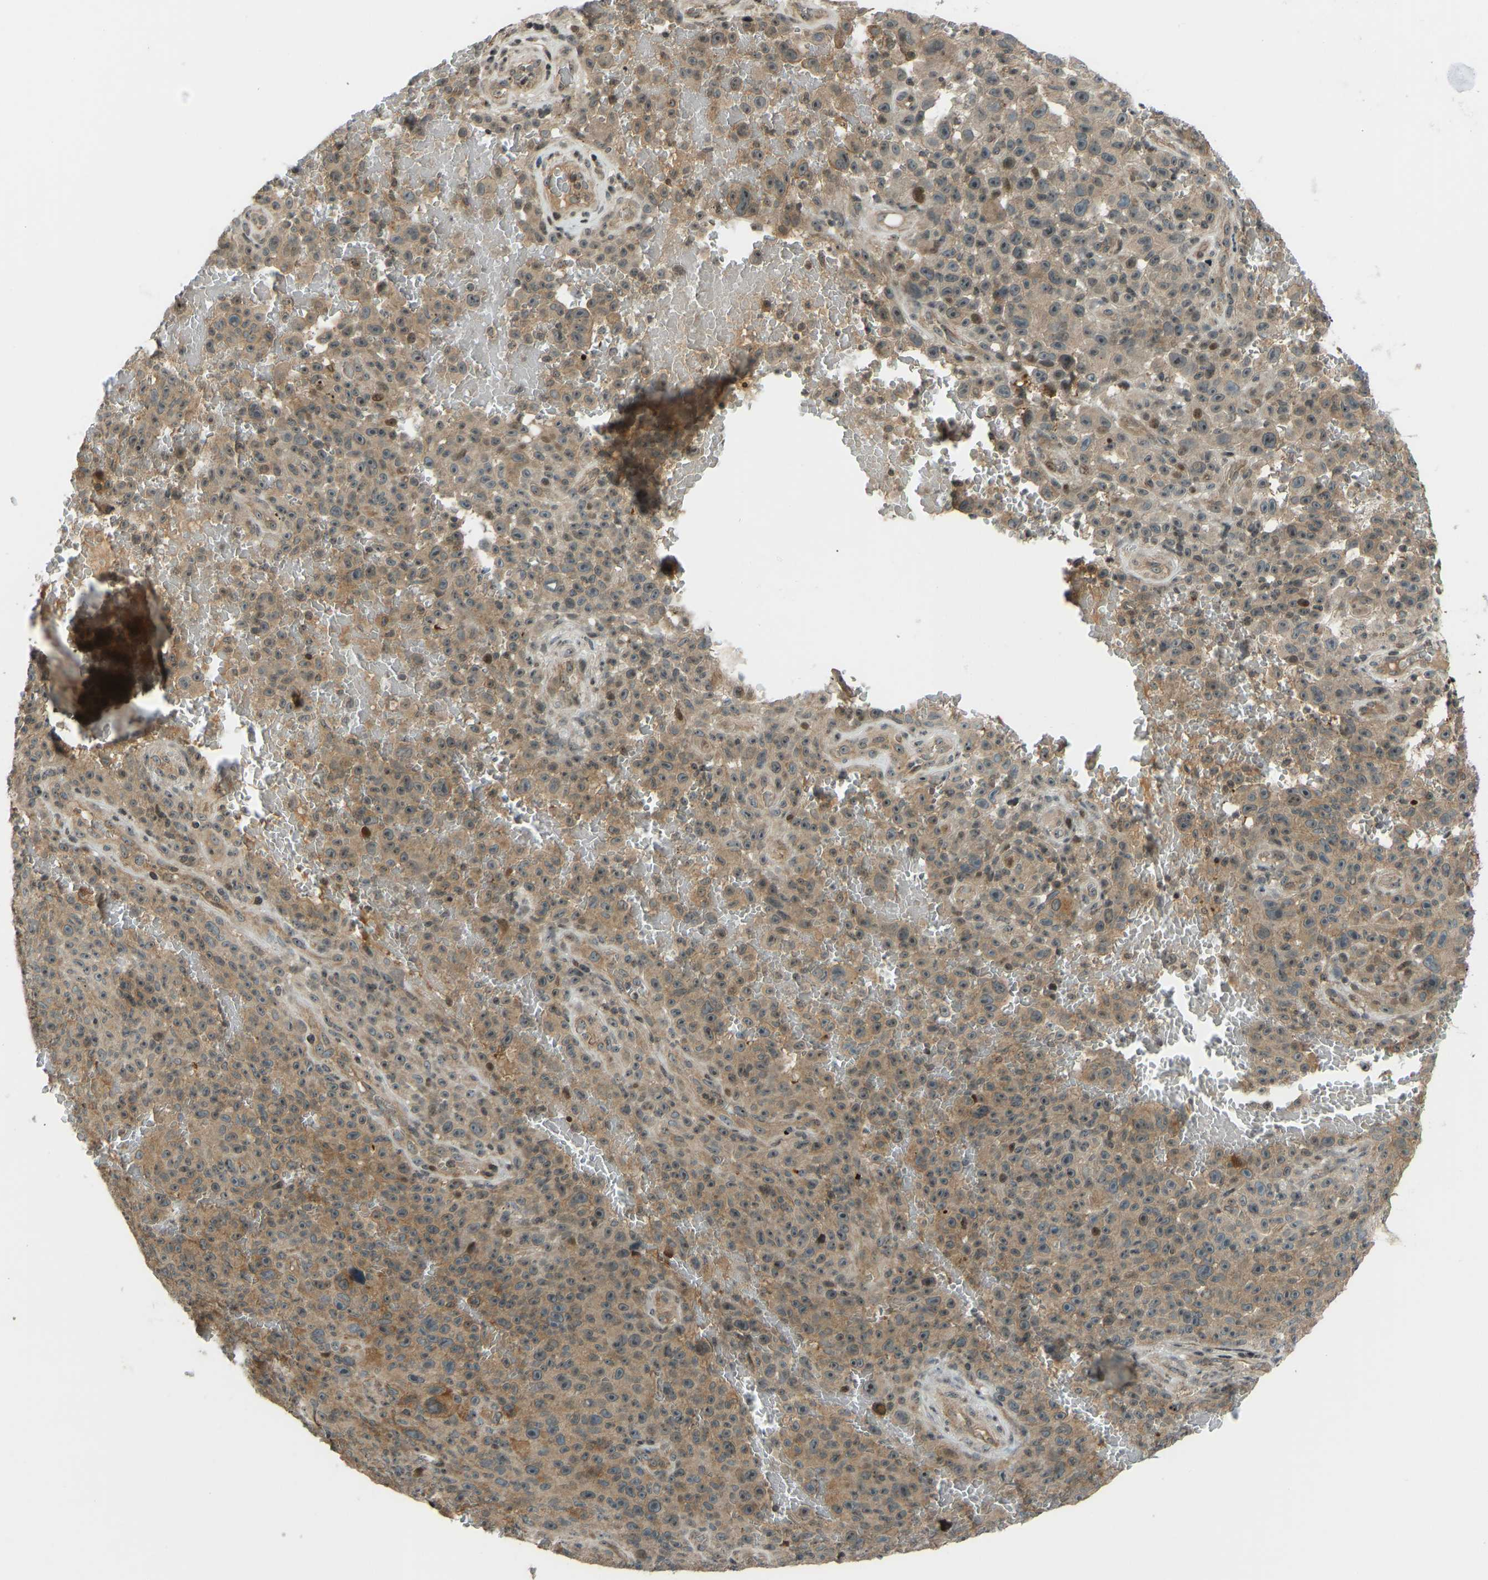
{"staining": {"intensity": "moderate", "quantity": ">75%", "location": "cytoplasmic/membranous,nuclear"}, "tissue": "melanoma", "cell_type": "Tumor cells", "image_type": "cancer", "snomed": [{"axis": "morphology", "description": "Malignant melanoma, NOS"}, {"axis": "topography", "description": "Skin"}], "caption": "Immunohistochemical staining of malignant melanoma shows moderate cytoplasmic/membranous and nuclear protein staining in about >75% of tumor cells.", "gene": "SVOPL", "patient": {"sex": "female", "age": 82}}